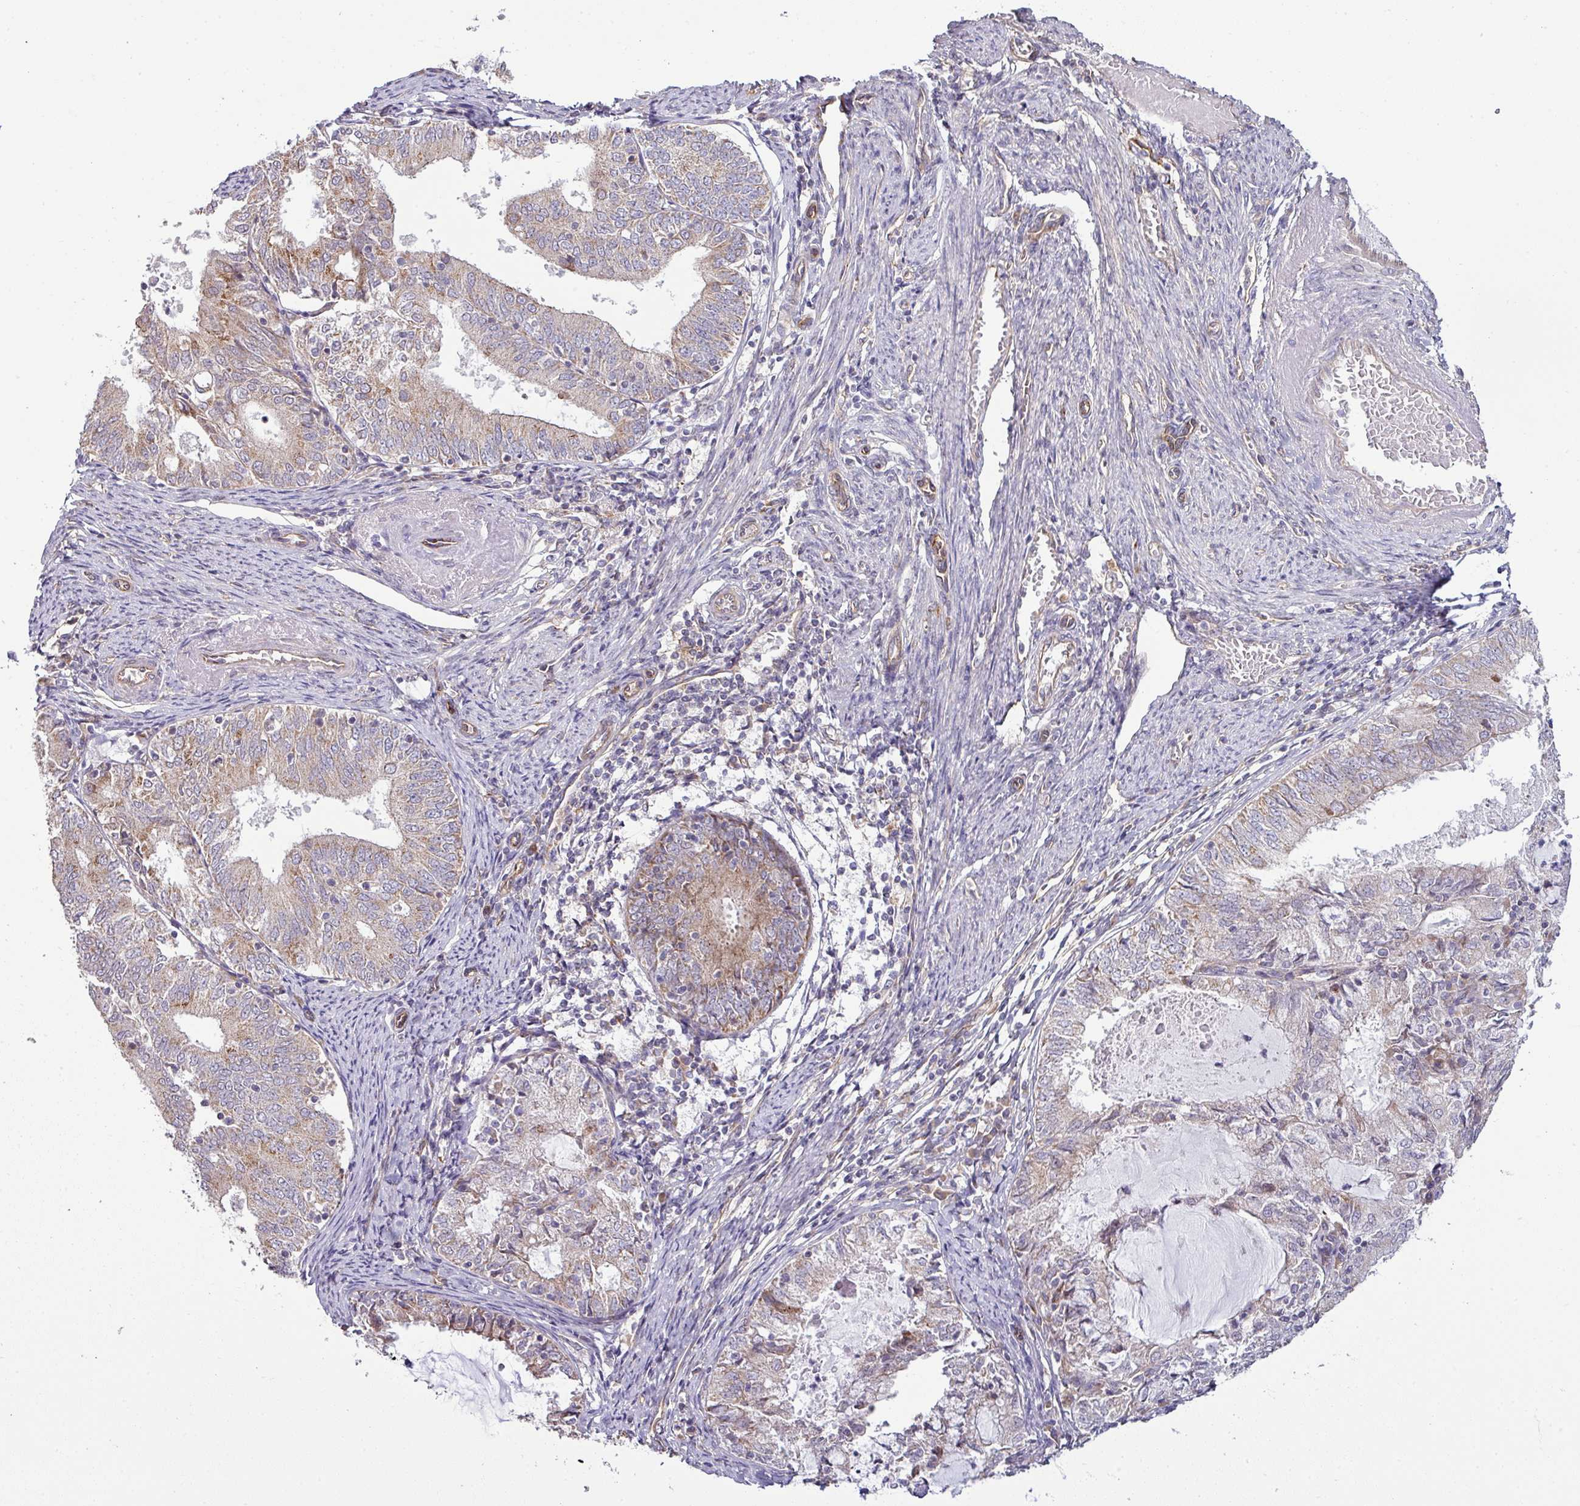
{"staining": {"intensity": "moderate", "quantity": "25%-75%", "location": "cytoplasmic/membranous"}, "tissue": "endometrial cancer", "cell_type": "Tumor cells", "image_type": "cancer", "snomed": [{"axis": "morphology", "description": "Adenocarcinoma, NOS"}, {"axis": "topography", "description": "Endometrium"}], "caption": "Immunohistochemical staining of endometrial adenocarcinoma exhibits moderate cytoplasmic/membranous protein staining in about 25%-75% of tumor cells.", "gene": "TIMMDC1", "patient": {"sex": "female", "age": 57}}